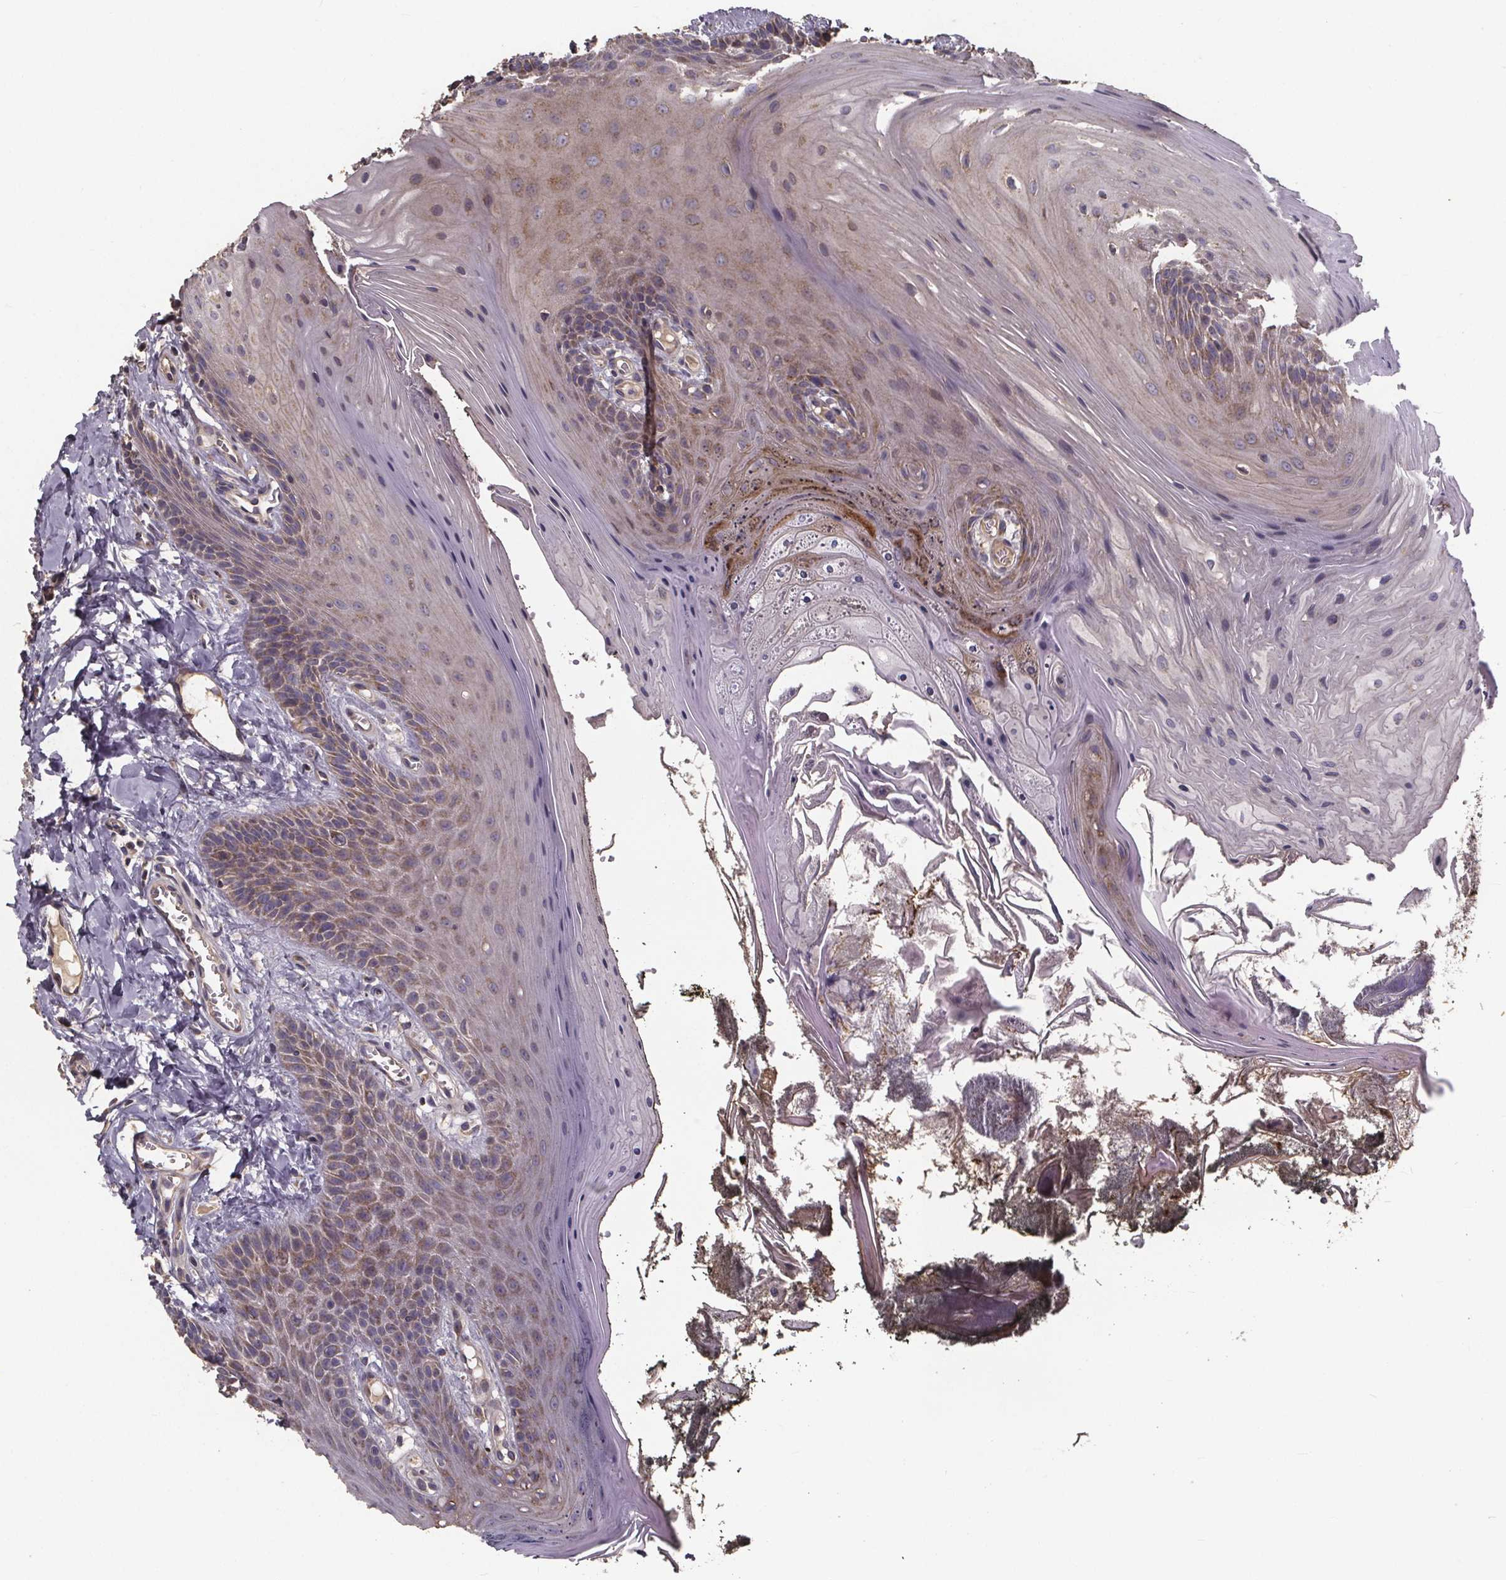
{"staining": {"intensity": "moderate", "quantity": "<25%", "location": "cytoplasmic/membranous"}, "tissue": "oral mucosa", "cell_type": "Squamous epithelial cells", "image_type": "normal", "snomed": [{"axis": "morphology", "description": "Normal tissue, NOS"}, {"axis": "topography", "description": "Oral tissue"}], "caption": "Moderate cytoplasmic/membranous positivity for a protein is appreciated in about <25% of squamous epithelial cells of benign oral mucosa using IHC.", "gene": "YME1L1", "patient": {"sex": "male", "age": 9}}